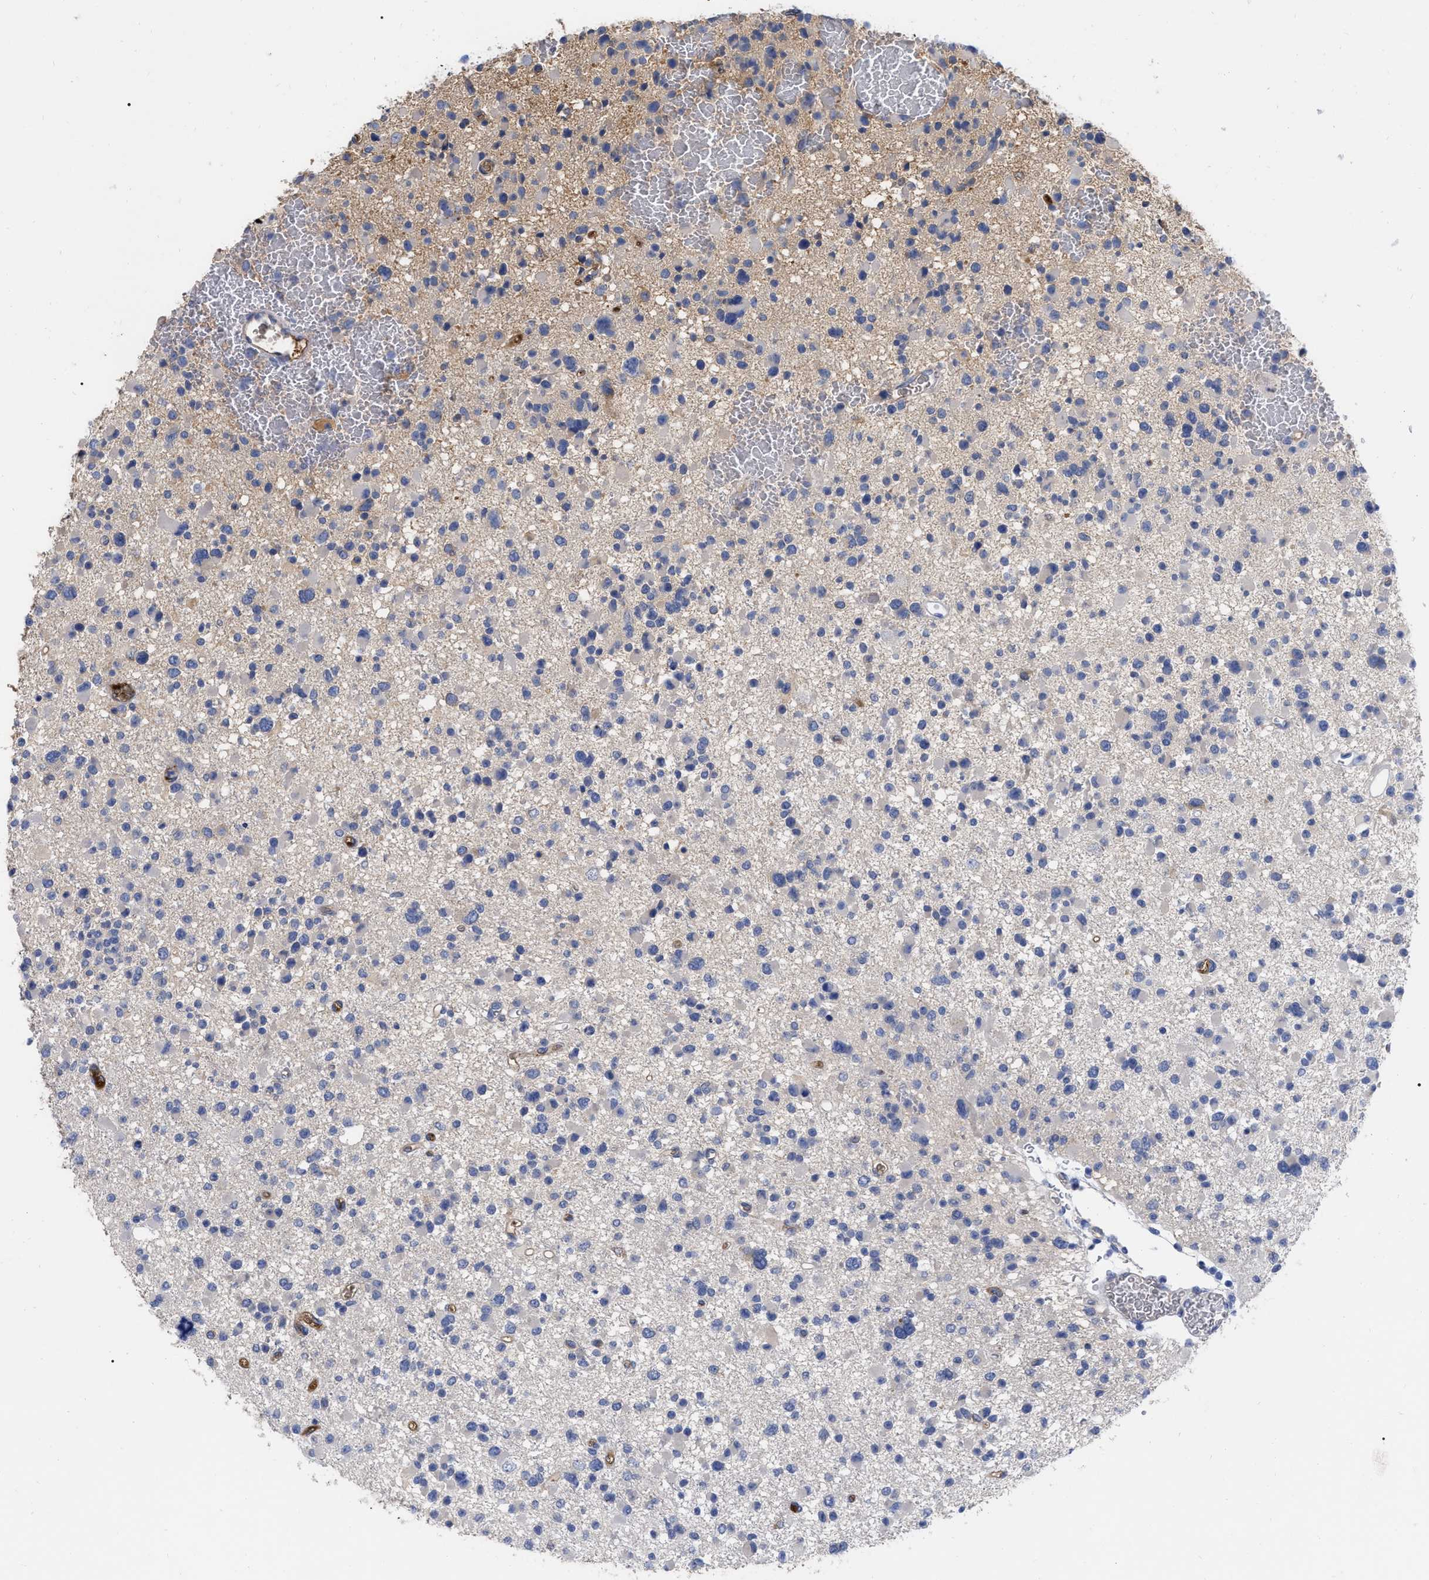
{"staining": {"intensity": "negative", "quantity": "none", "location": "none"}, "tissue": "glioma", "cell_type": "Tumor cells", "image_type": "cancer", "snomed": [{"axis": "morphology", "description": "Glioma, malignant, Low grade"}, {"axis": "topography", "description": "Brain"}], "caption": "Immunohistochemistry of glioma displays no staining in tumor cells.", "gene": "IGHV5-51", "patient": {"sex": "female", "age": 22}}